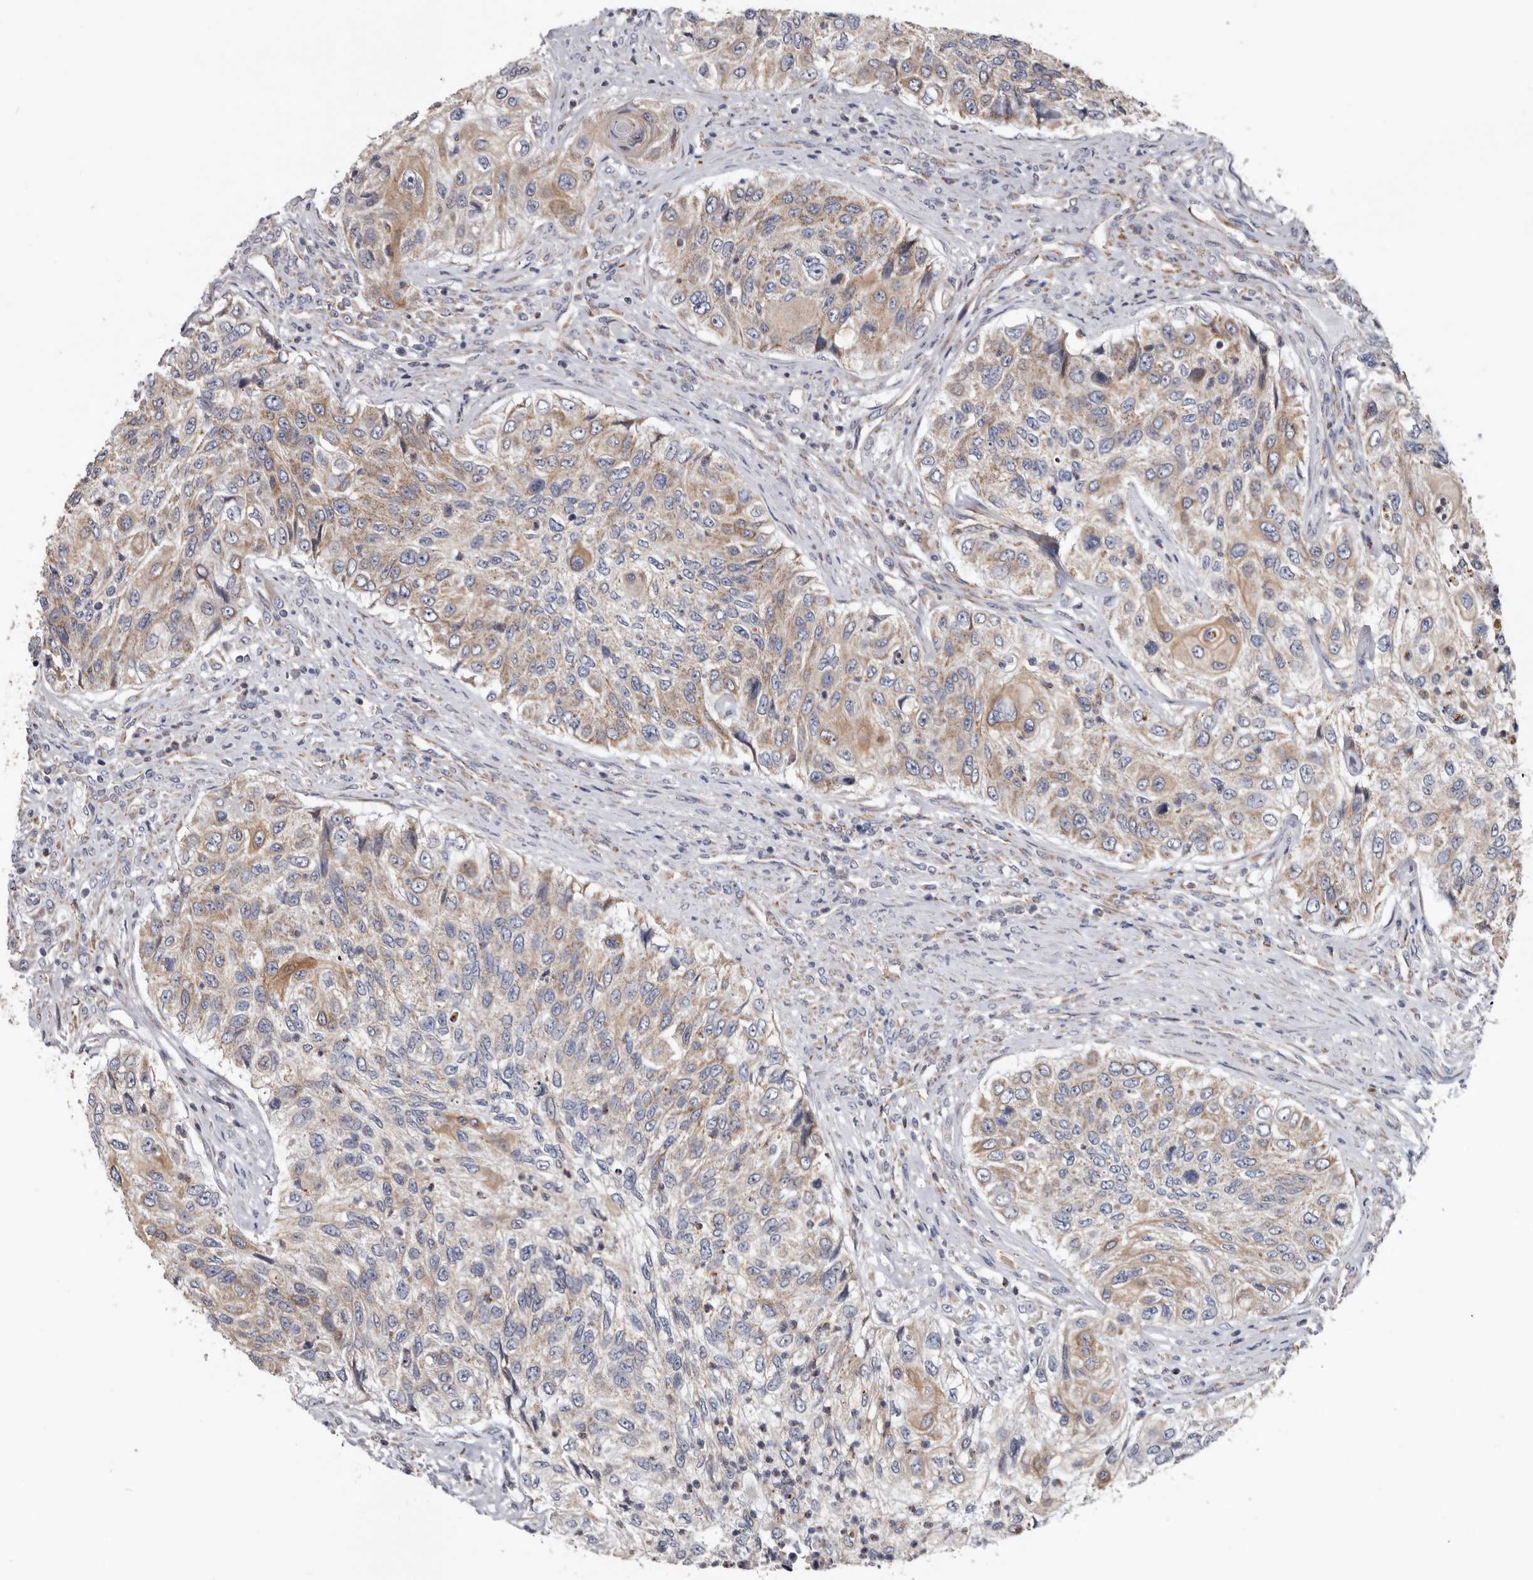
{"staining": {"intensity": "weak", "quantity": "25%-75%", "location": "cytoplasmic/membranous"}, "tissue": "urothelial cancer", "cell_type": "Tumor cells", "image_type": "cancer", "snomed": [{"axis": "morphology", "description": "Urothelial carcinoma, High grade"}, {"axis": "topography", "description": "Urinary bladder"}], "caption": "The immunohistochemical stain labels weak cytoplasmic/membranous positivity in tumor cells of high-grade urothelial carcinoma tissue. Nuclei are stained in blue.", "gene": "MRPL18", "patient": {"sex": "female", "age": 60}}